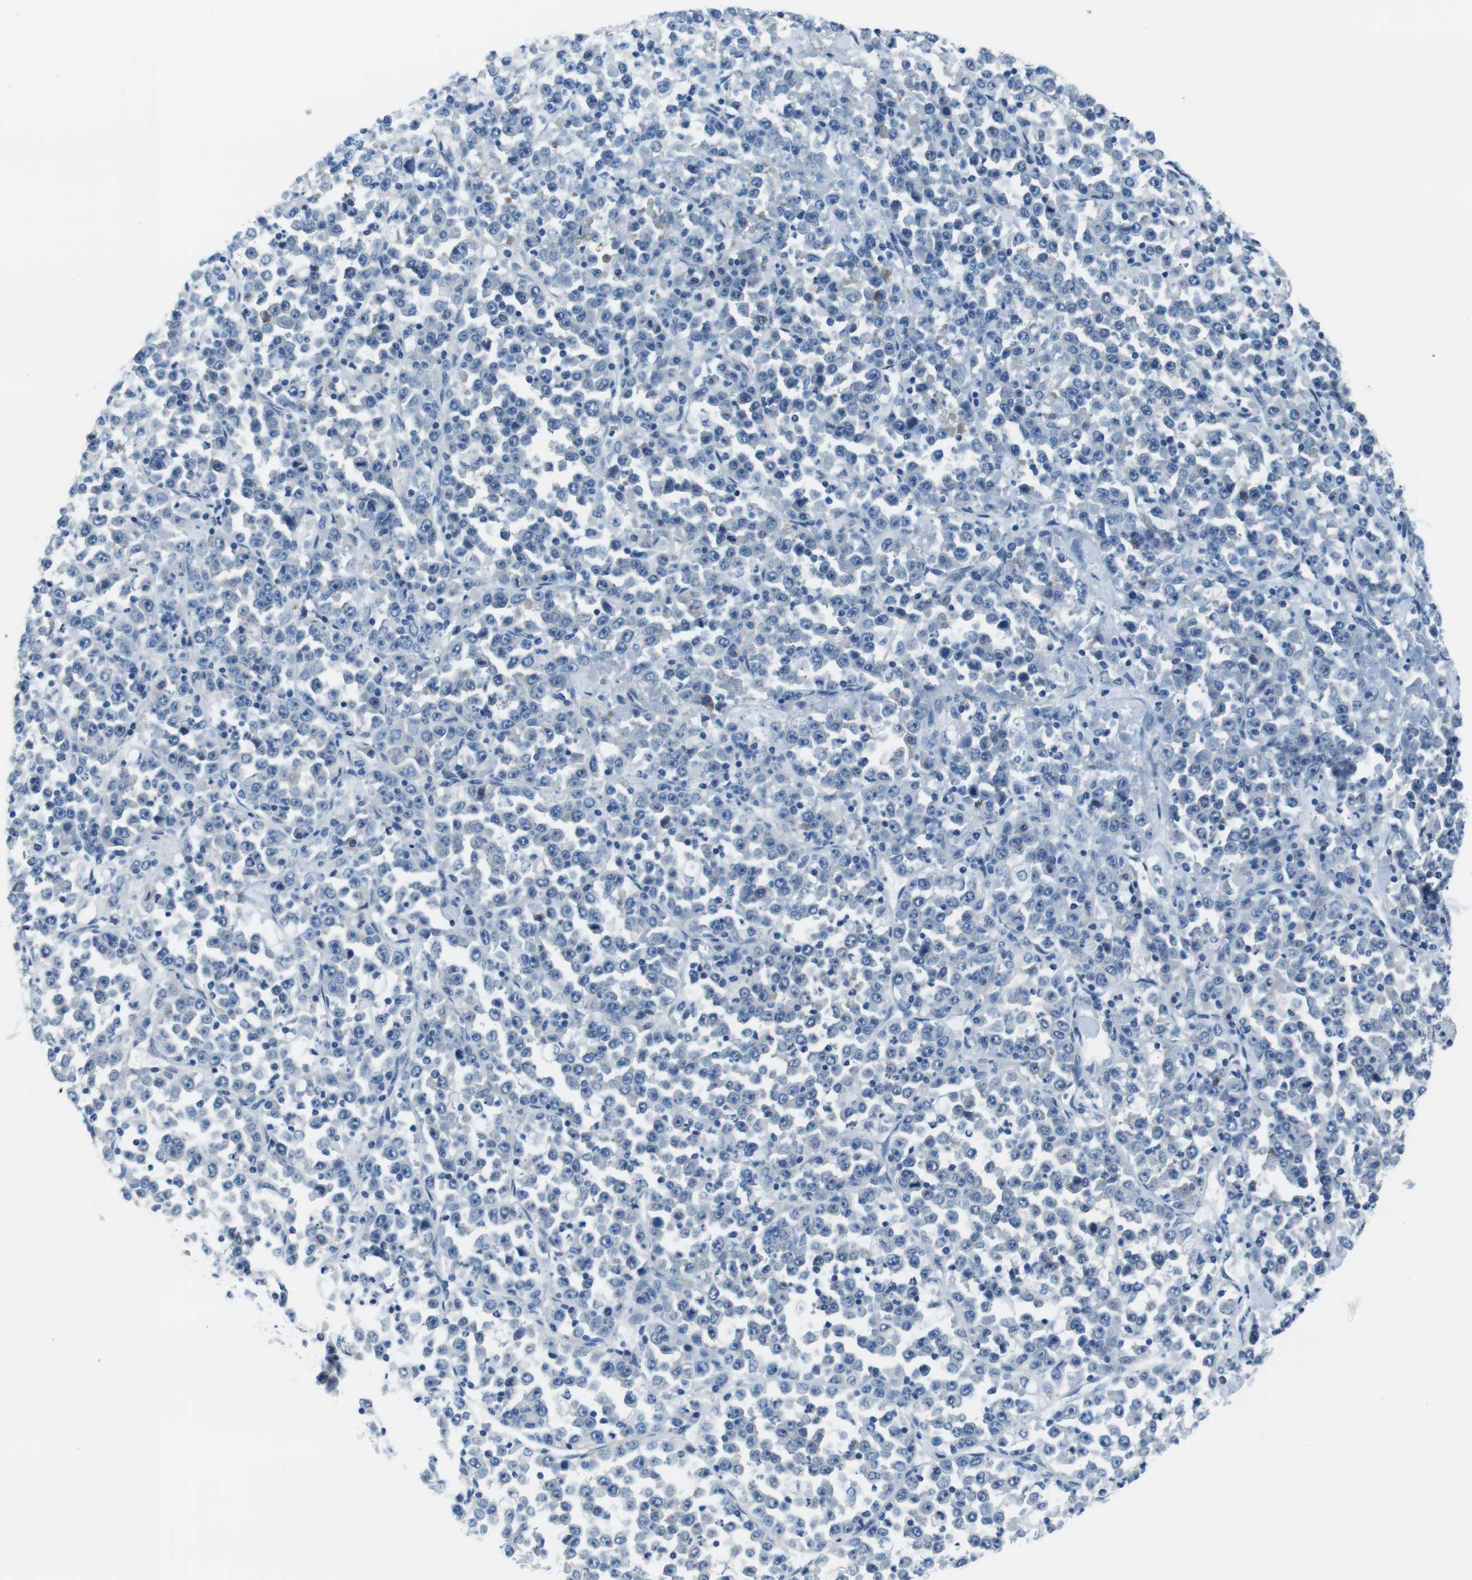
{"staining": {"intensity": "negative", "quantity": "none", "location": "none"}, "tissue": "stomach cancer", "cell_type": "Tumor cells", "image_type": "cancer", "snomed": [{"axis": "morphology", "description": "Normal tissue, NOS"}, {"axis": "morphology", "description": "Adenocarcinoma, NOS"}, {"axis": "topography", "description": "Stomach, upper"}, {"axis": "topography", "description": "Stomach"}], "caption": "Tumor cells show no significant protein positivity in stomach cancer (adenocarcinoma). (DAB immunohistochemistry visualized using brightfield microscopy, high magnification).", "gene": "EIF2B5", "patient": {"sex": "male", "age": 59}}